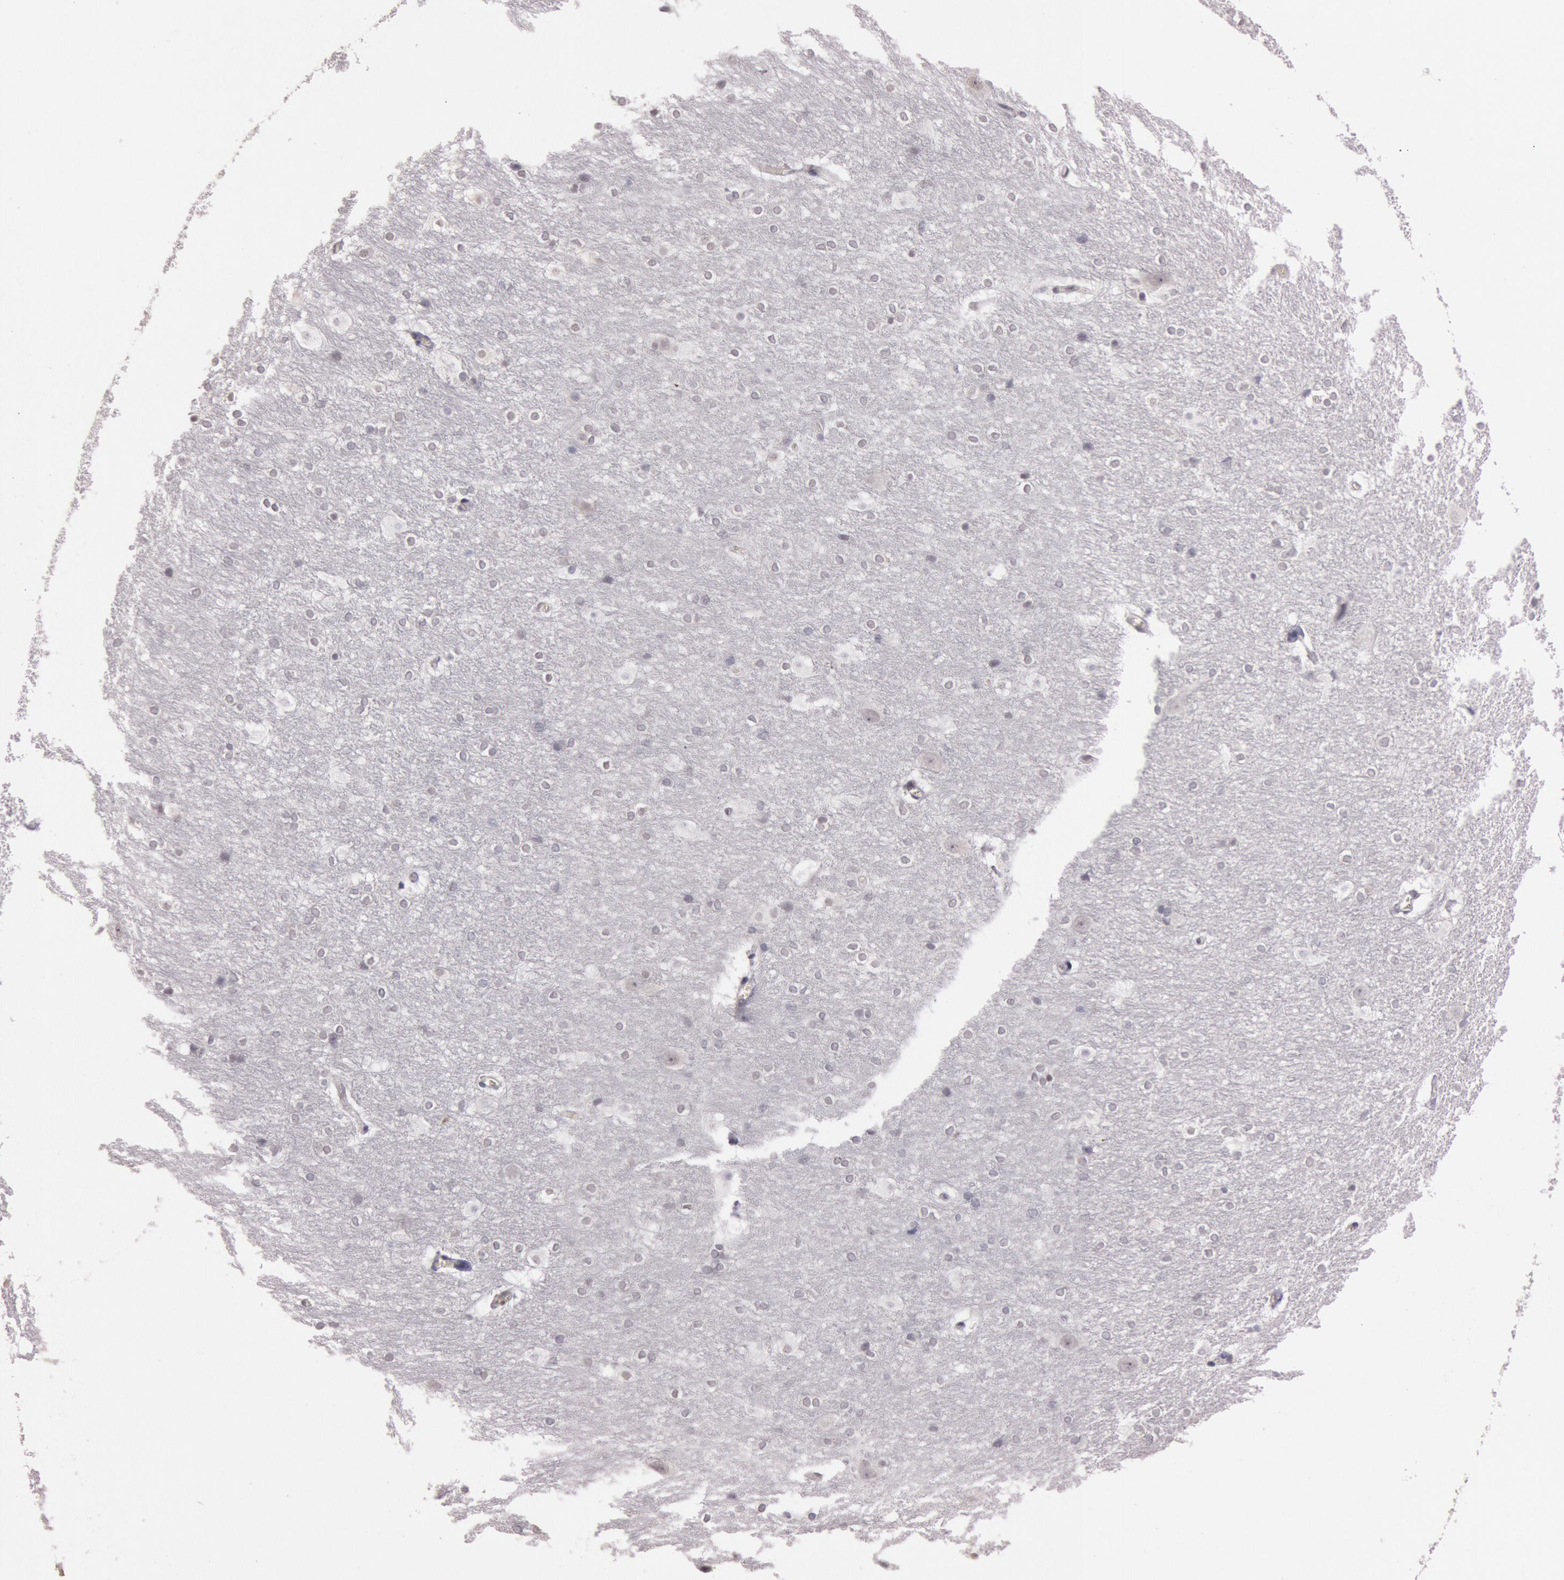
{"staining": {"intensity": "negative", "quantity": "none", "location": "none"}, "tissue": "hippocampus", "cell_type": "Glial cells", "image_type": "normal", "snomed": [{"axis": "morphology", "description": "Normal tissue, NOS"}, {"axis": "topography", "description": "Hippocampus"}], "caption": "Photomicrograph shows no protein expression in glial cells of benign hippocampus. The staining was performed using DAB (3,3'-diaminobenzidine) to visualize the protein expression in brown, while the nuclei were stained in blue with hematoxylin (Magnification: 20x).", "gene": "KDM6A", "patient": {"sex": "female", "age": 19}}